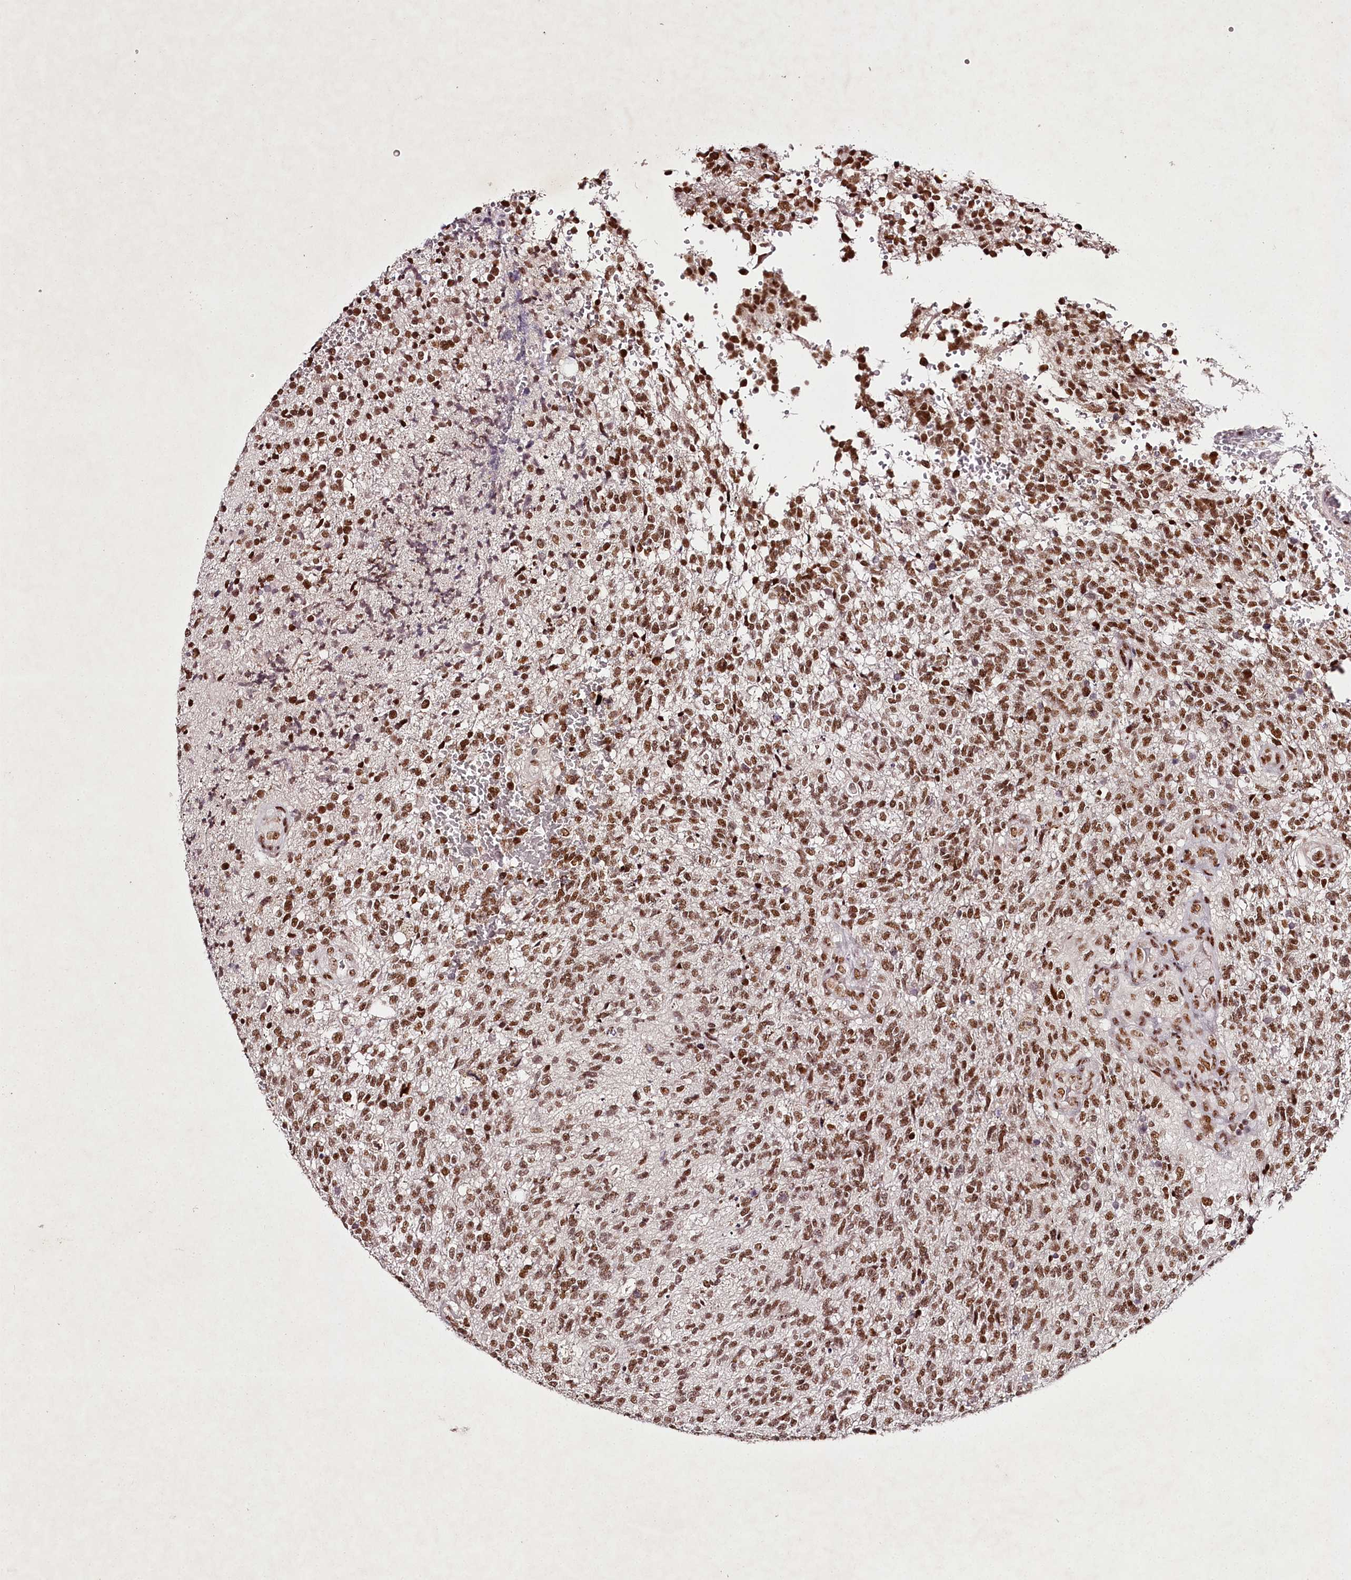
{"staining": {"intensity": "moderate", "quantity": ">75%", "location": "nuclear"}, "tissue": "glioma", "cell_type": "Tumor cells", "image_type": "cancer", "snomed": [{"axis": "morphology", "description": "Glioma, malignant, High grade"}, {"axis": "topography", "description": "Brain"}], "caption": "High-power microscopy captured an IHC micrograph of glioma, revealing moderate nuclear expression in about >75% of tumor cells.", "gene": "PSPC1", "patient": {"sex": "male", "age": 56}}